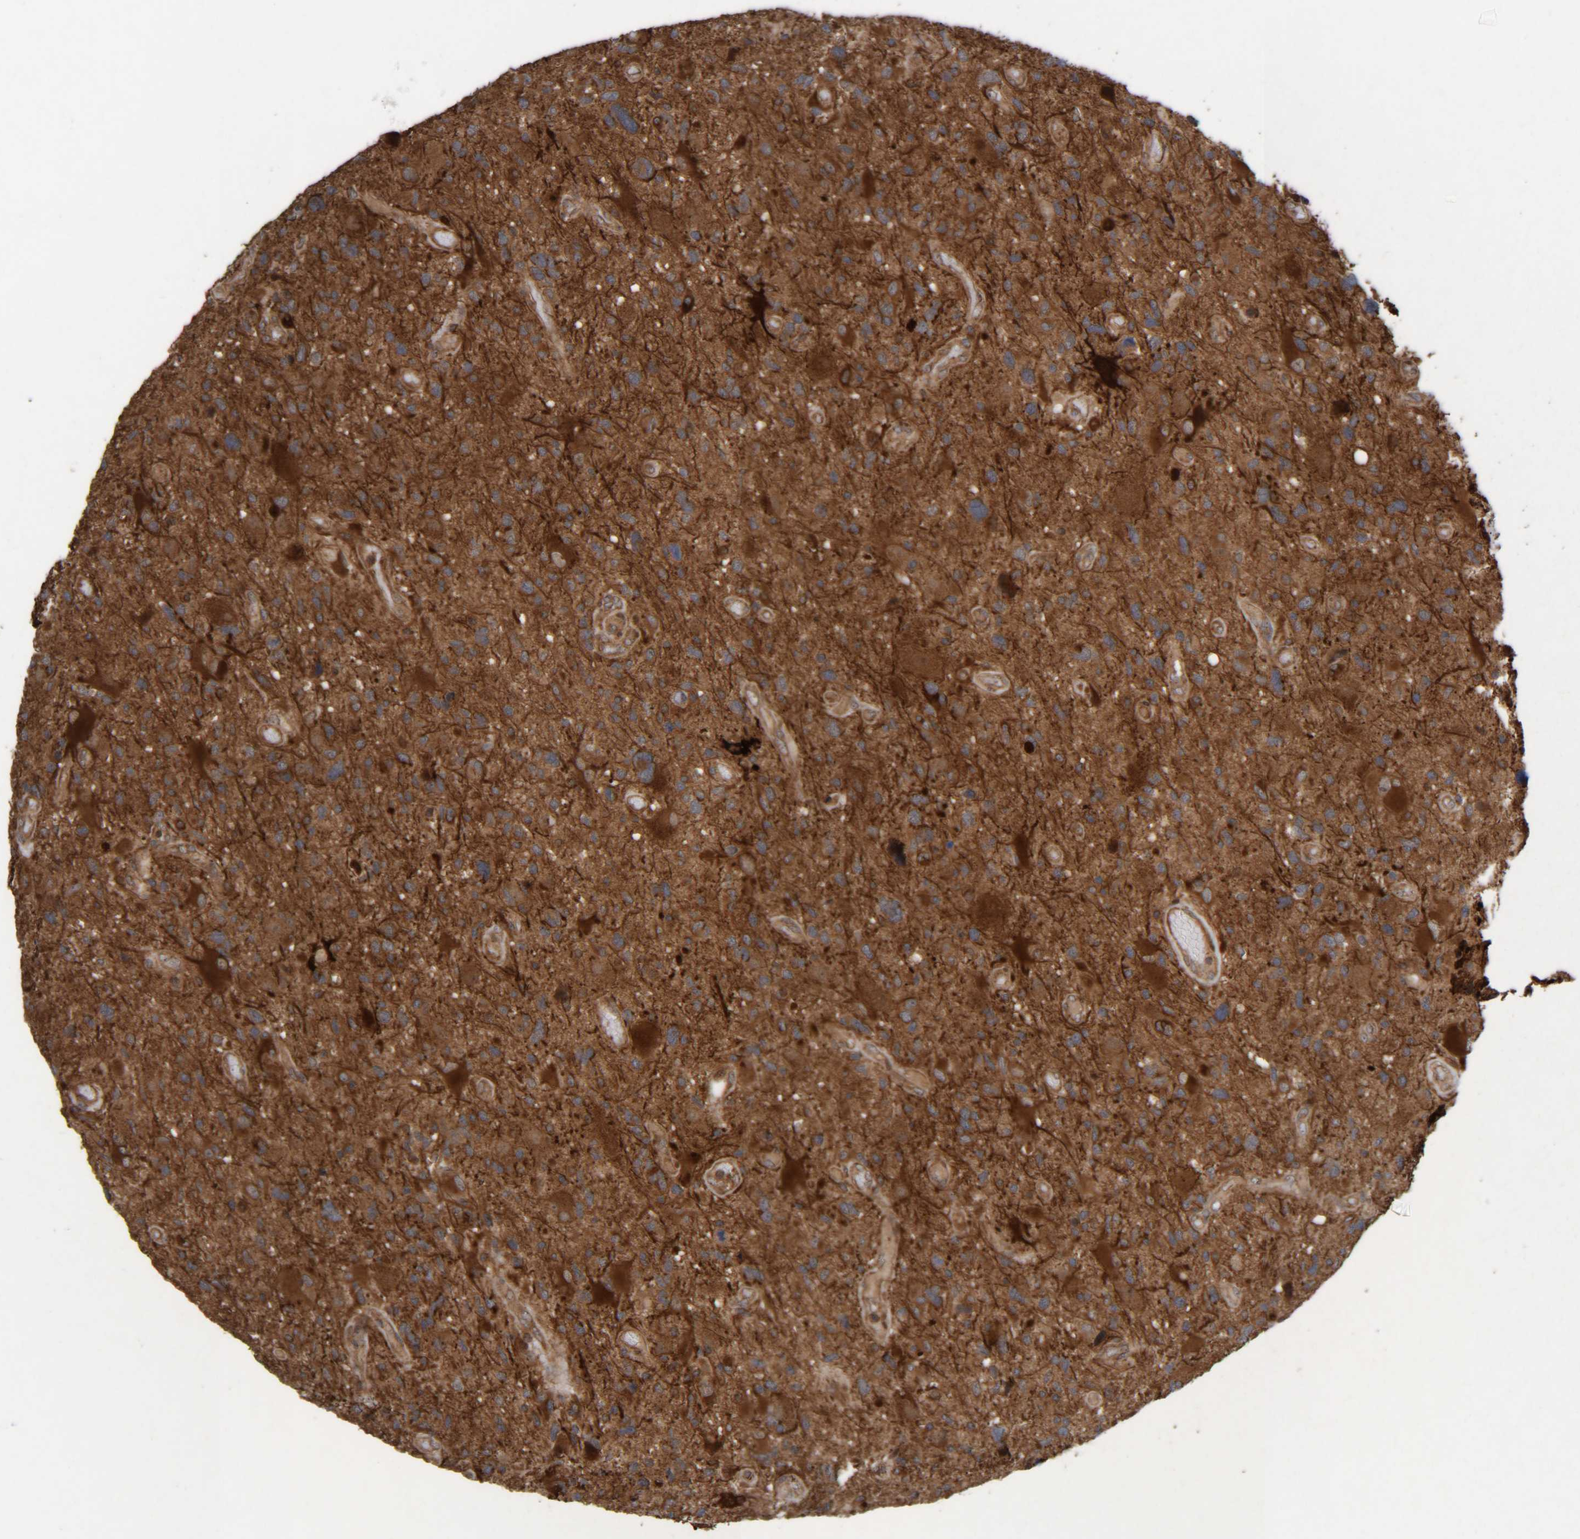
{"staining": {"intensity": "strong", "quantity": ">75%", "location": "cytoplasmic/membranous"}, "tissue": "glioma", "cell_type": "Tumor cells", "image_type": "cancer", "snomed": [{"axis": "morphology", "description": "Glioma, malignant, High grade"}, {"axis": "topography", "description": "Brain"}], "caption": "A micrograph showing strong cytoplasmic/membranous positivity in approximately >75% of tumor cells in malignant high-grade glioma, as visualized by brown immunohistochemical staining.", "gene": "CCDC57", "patient": {"sex": "male", "age": 33}}